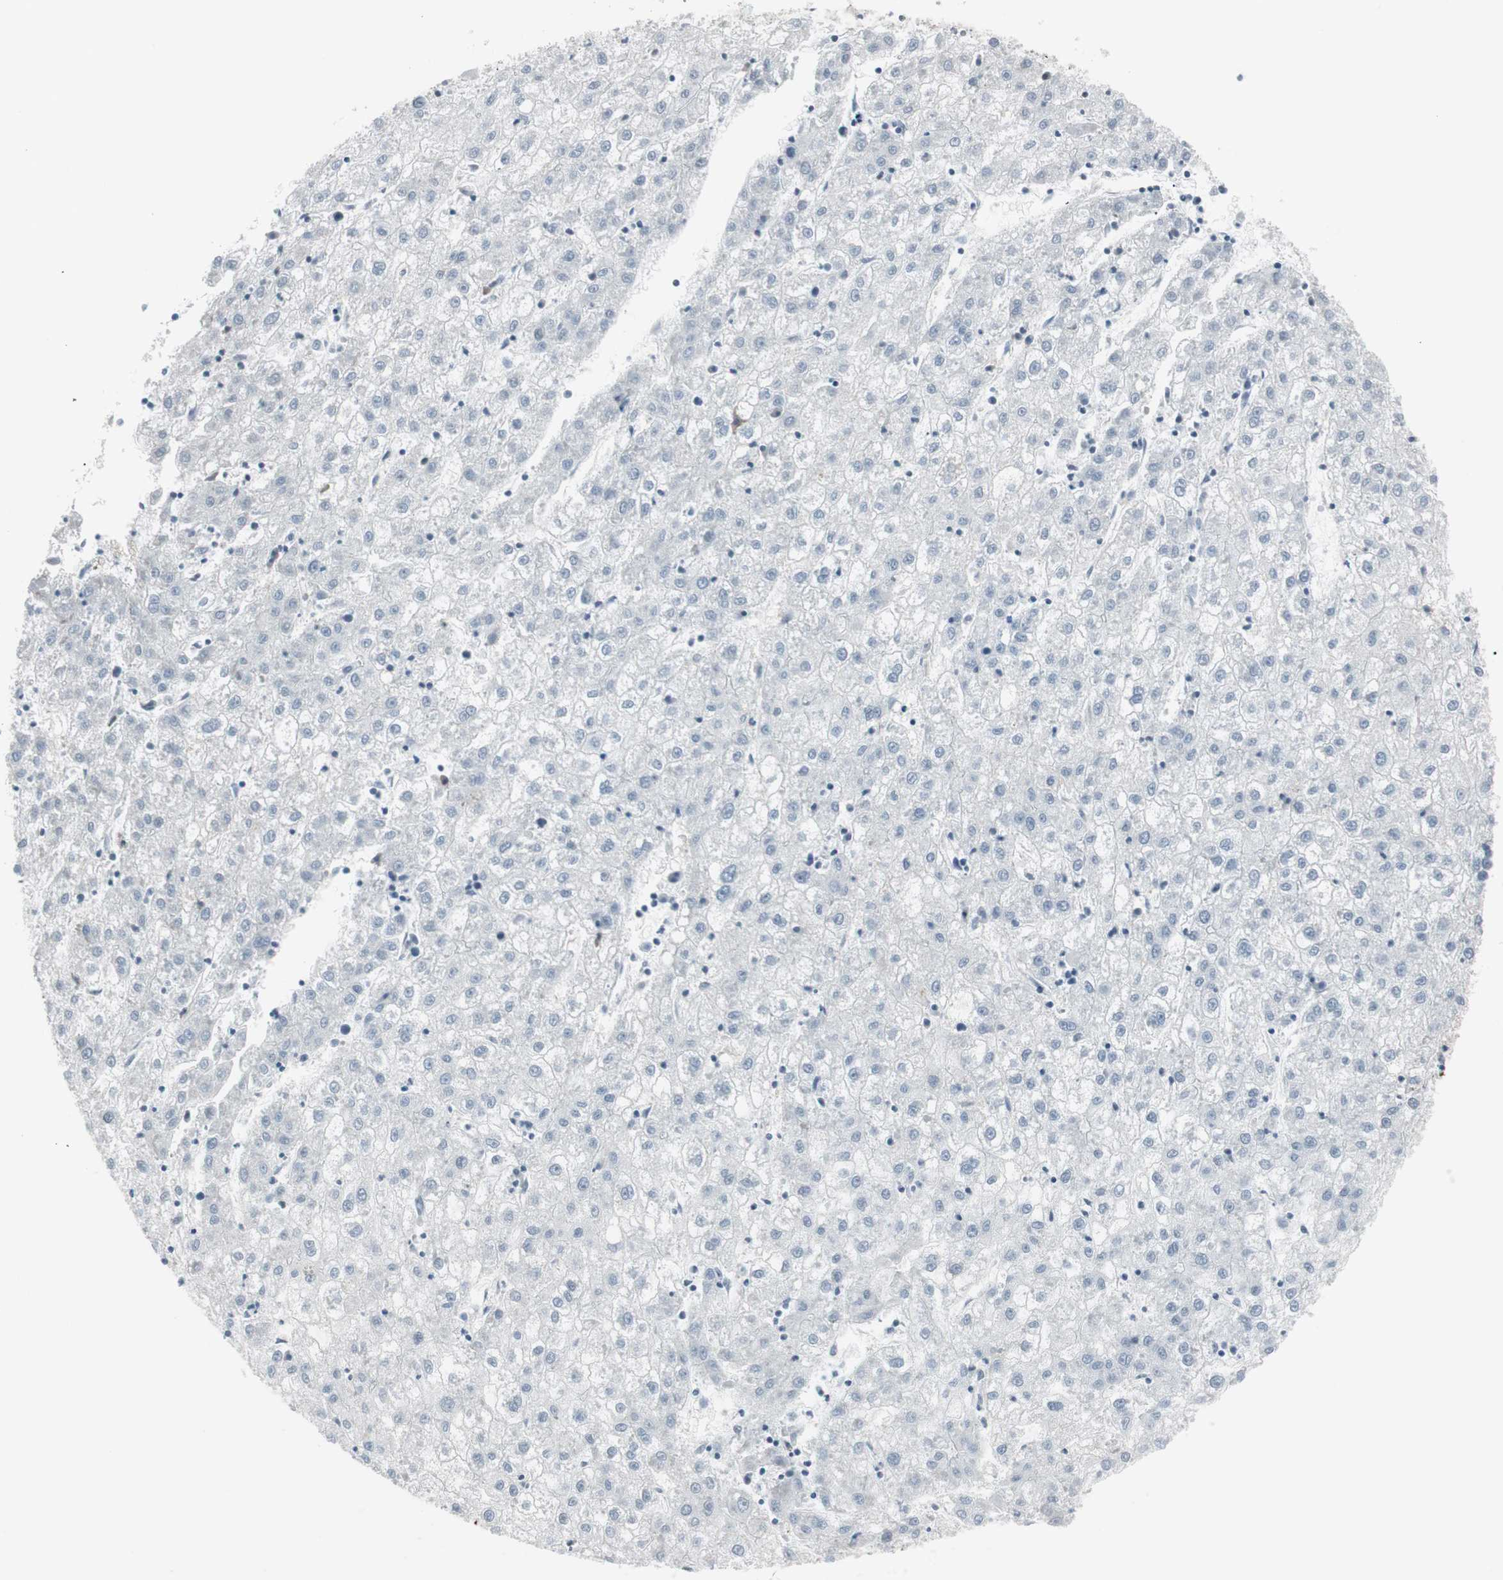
{"staining": {"intensity": "negative", "quantity": "none", "location": "none"}, "tissue": "liver cancer", "cell_type": "Tumor cells", "image_type": "cancer", "snomed": [{"axis": "morphology", "description": "Carcinoma, Hepatocellular, NOS"}, {"axis": "topography", "description": "Liver"}], "caption": "Protein analysis of hepatocellular carcinoma (liver) demonstrates no significant positivity in tumor cells.", "gene": "MAP4K4", "patient": {"sex": "male", "age": 72}}